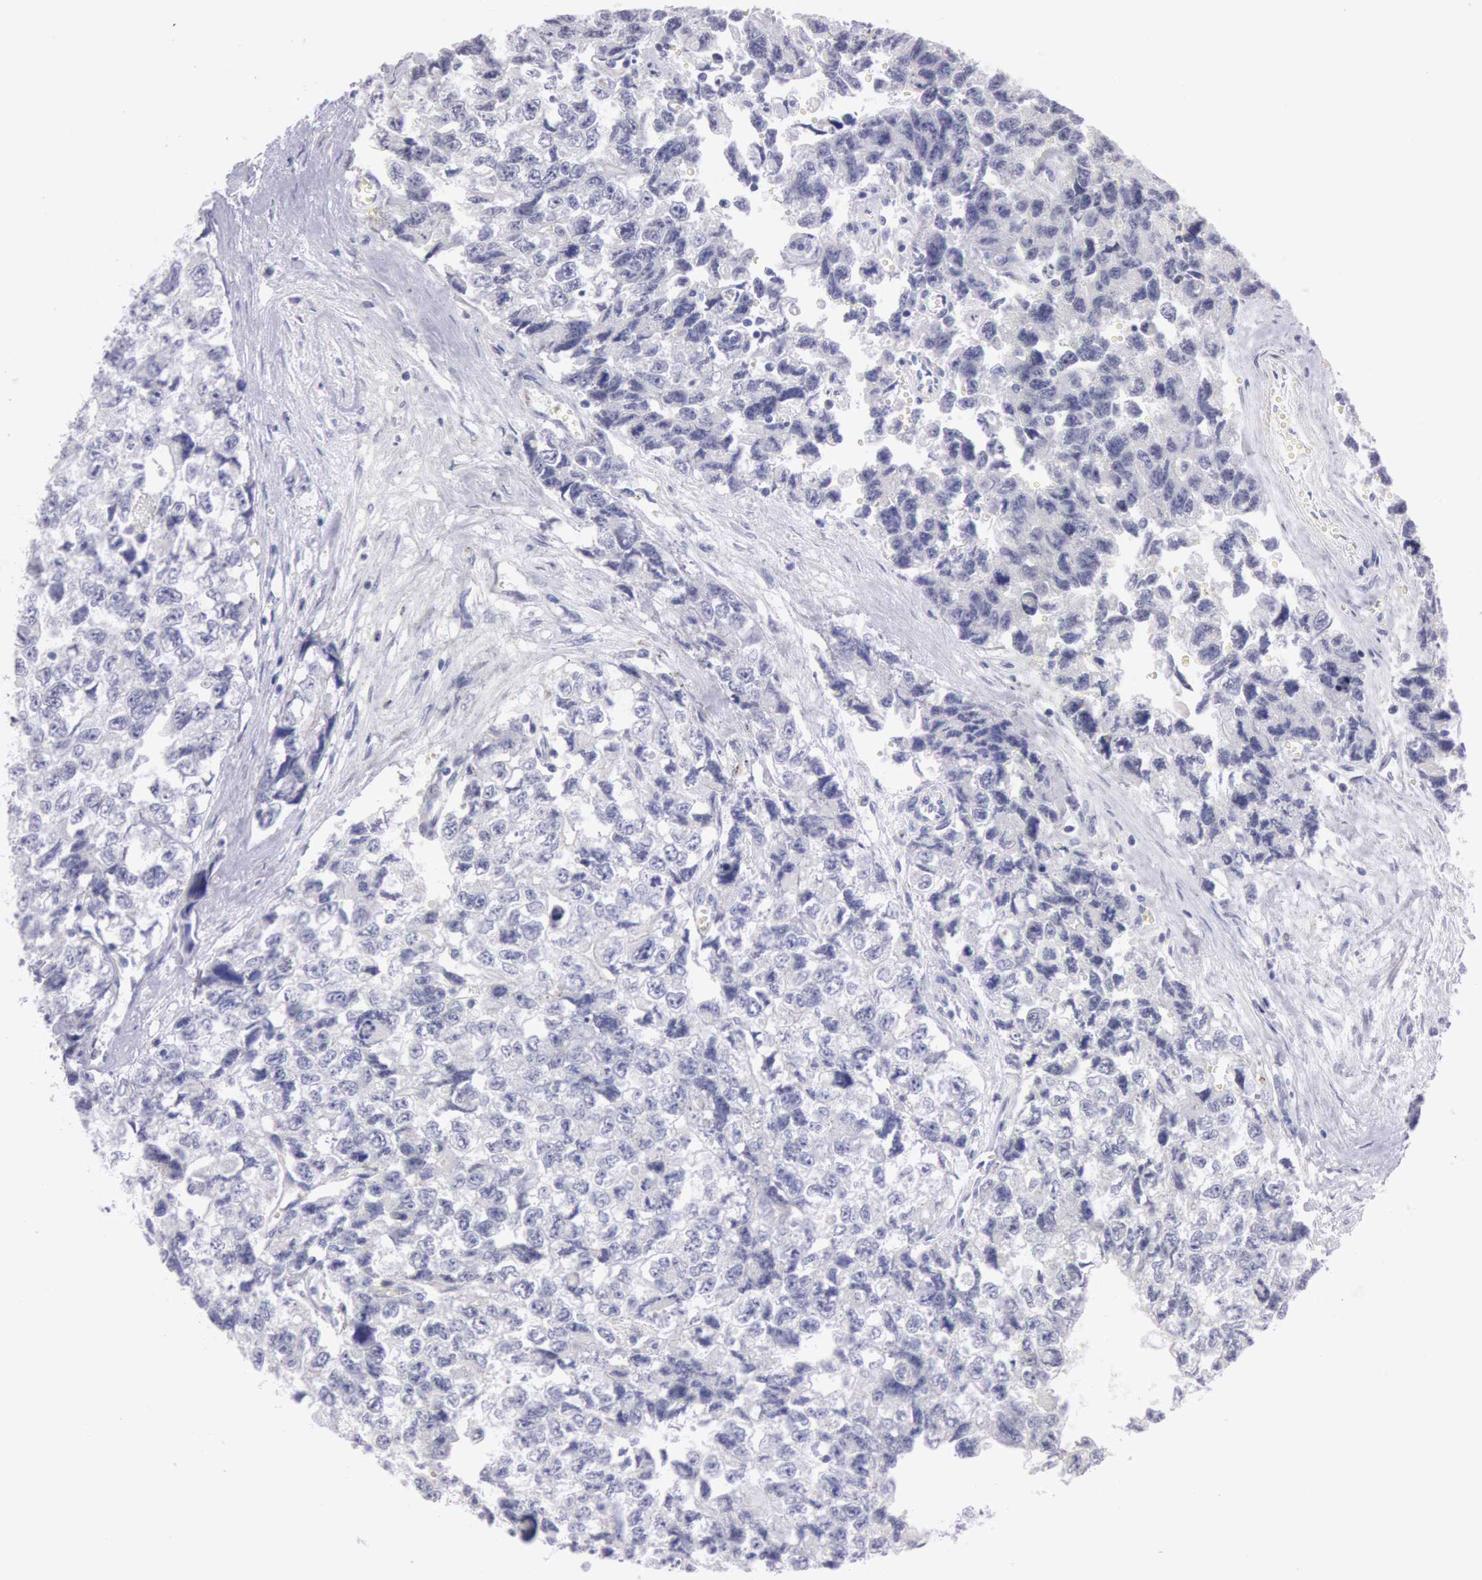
{"staining": {"intensity": "negative", "quantity": "none", "location": "none"}, "tissue": "testis cancer", "cell_type": "Tumor cells", "image_type": "cancer", "snomed": [{"axis": "morphology", "description": "Carcinoma, Embryonal, NOS"}, {"axis": "topography", "description": "Testis"}], "caption": "This is an IHC image of human testis embryonal carcinoma. There is no positivity in tumor cells.", "gene": "EGFR", "patient": {"sex": "male", "age": 31}}